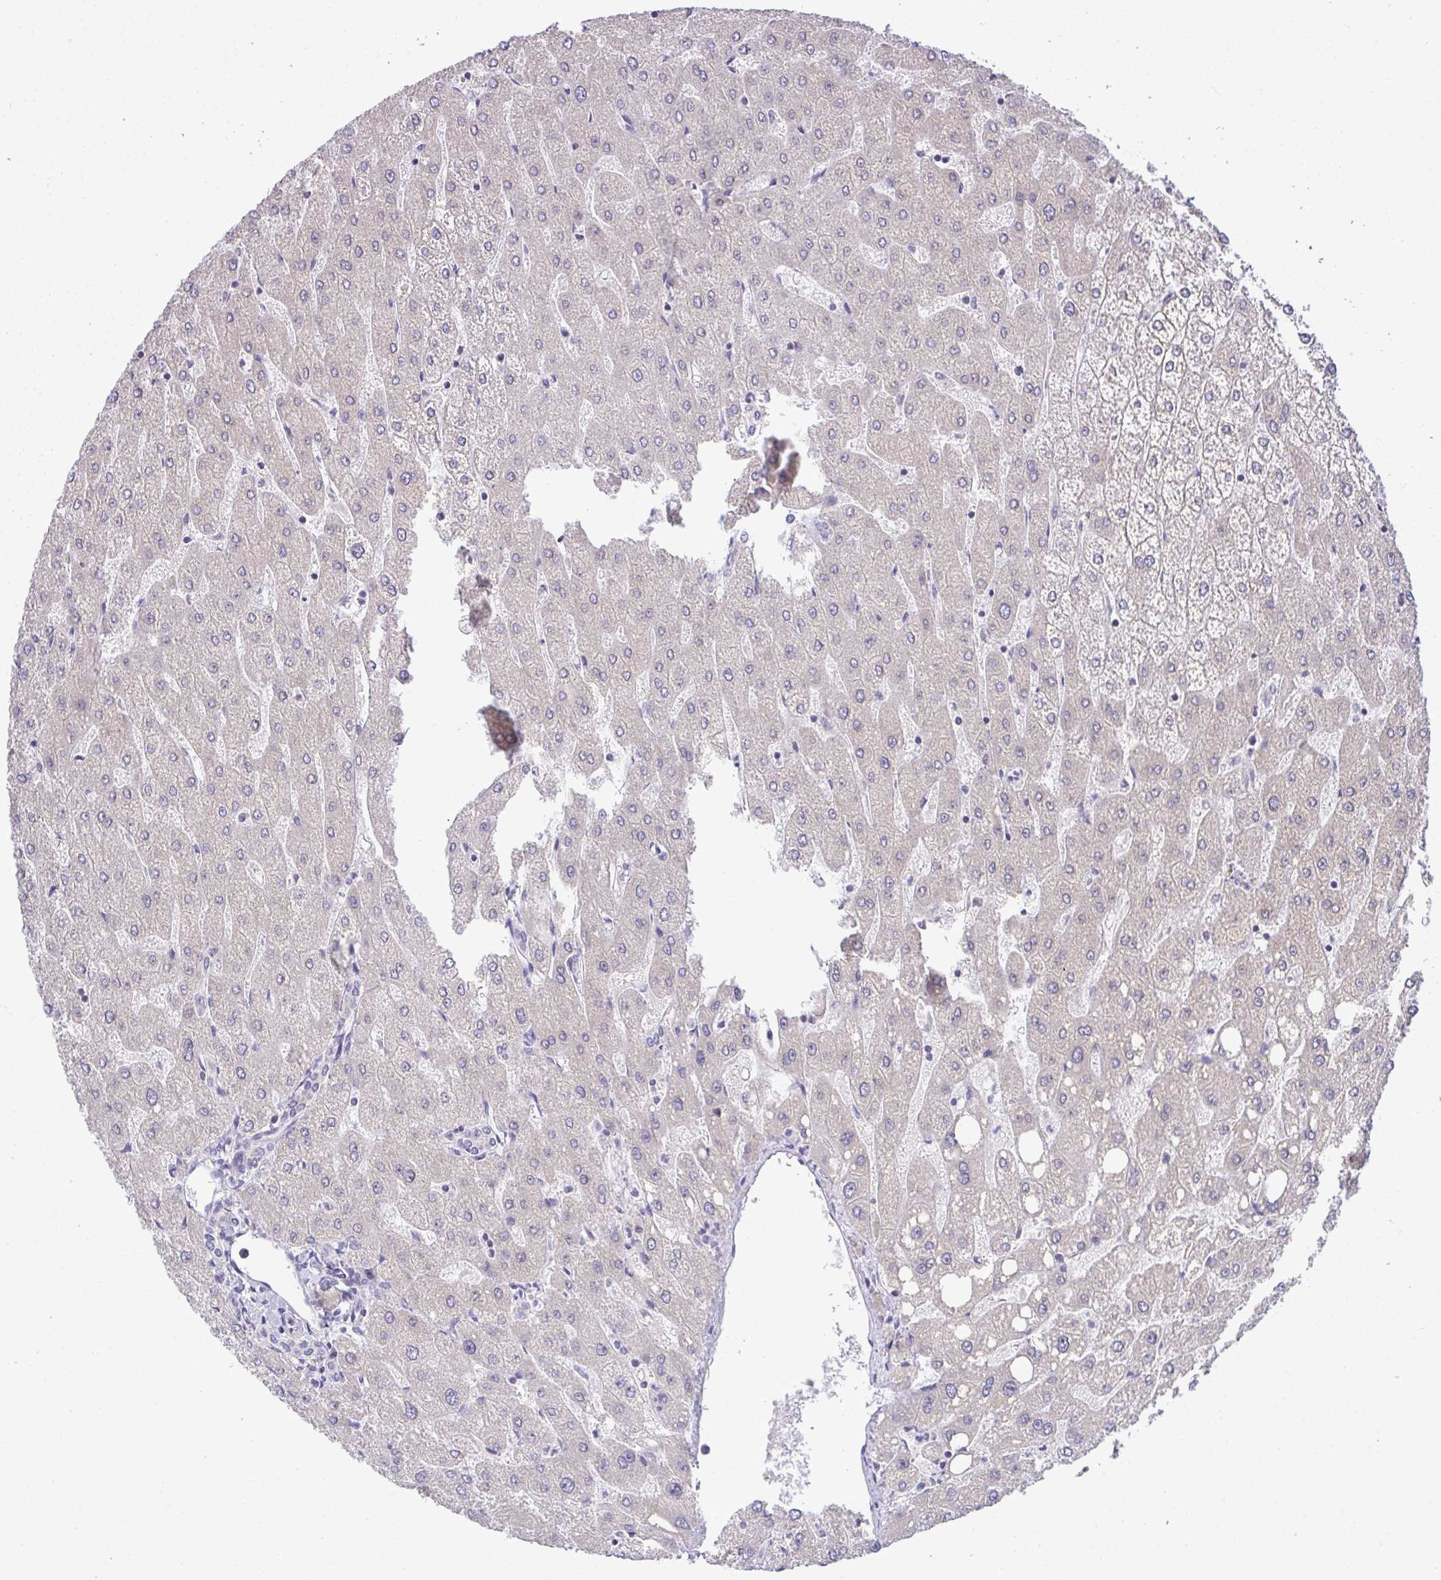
{"staining": {"intensity": "negative", "quantity": "none", "location": "none"}, "tissue": "liver", "cell_type": "Cholangiocytes", "image_type": "normal", "snomed": [{"axis": "morphology", "description": "Normal tissue, NOS"}, {"axis": "topography", "description": "Liver"}], "caption": "The photomicrograph reveals no staining of cholangiocytes in normal liver. Nuclei are stained in blue.", "gene": "NT5C1A", "patient": {"sex": "male", "age": 67}}